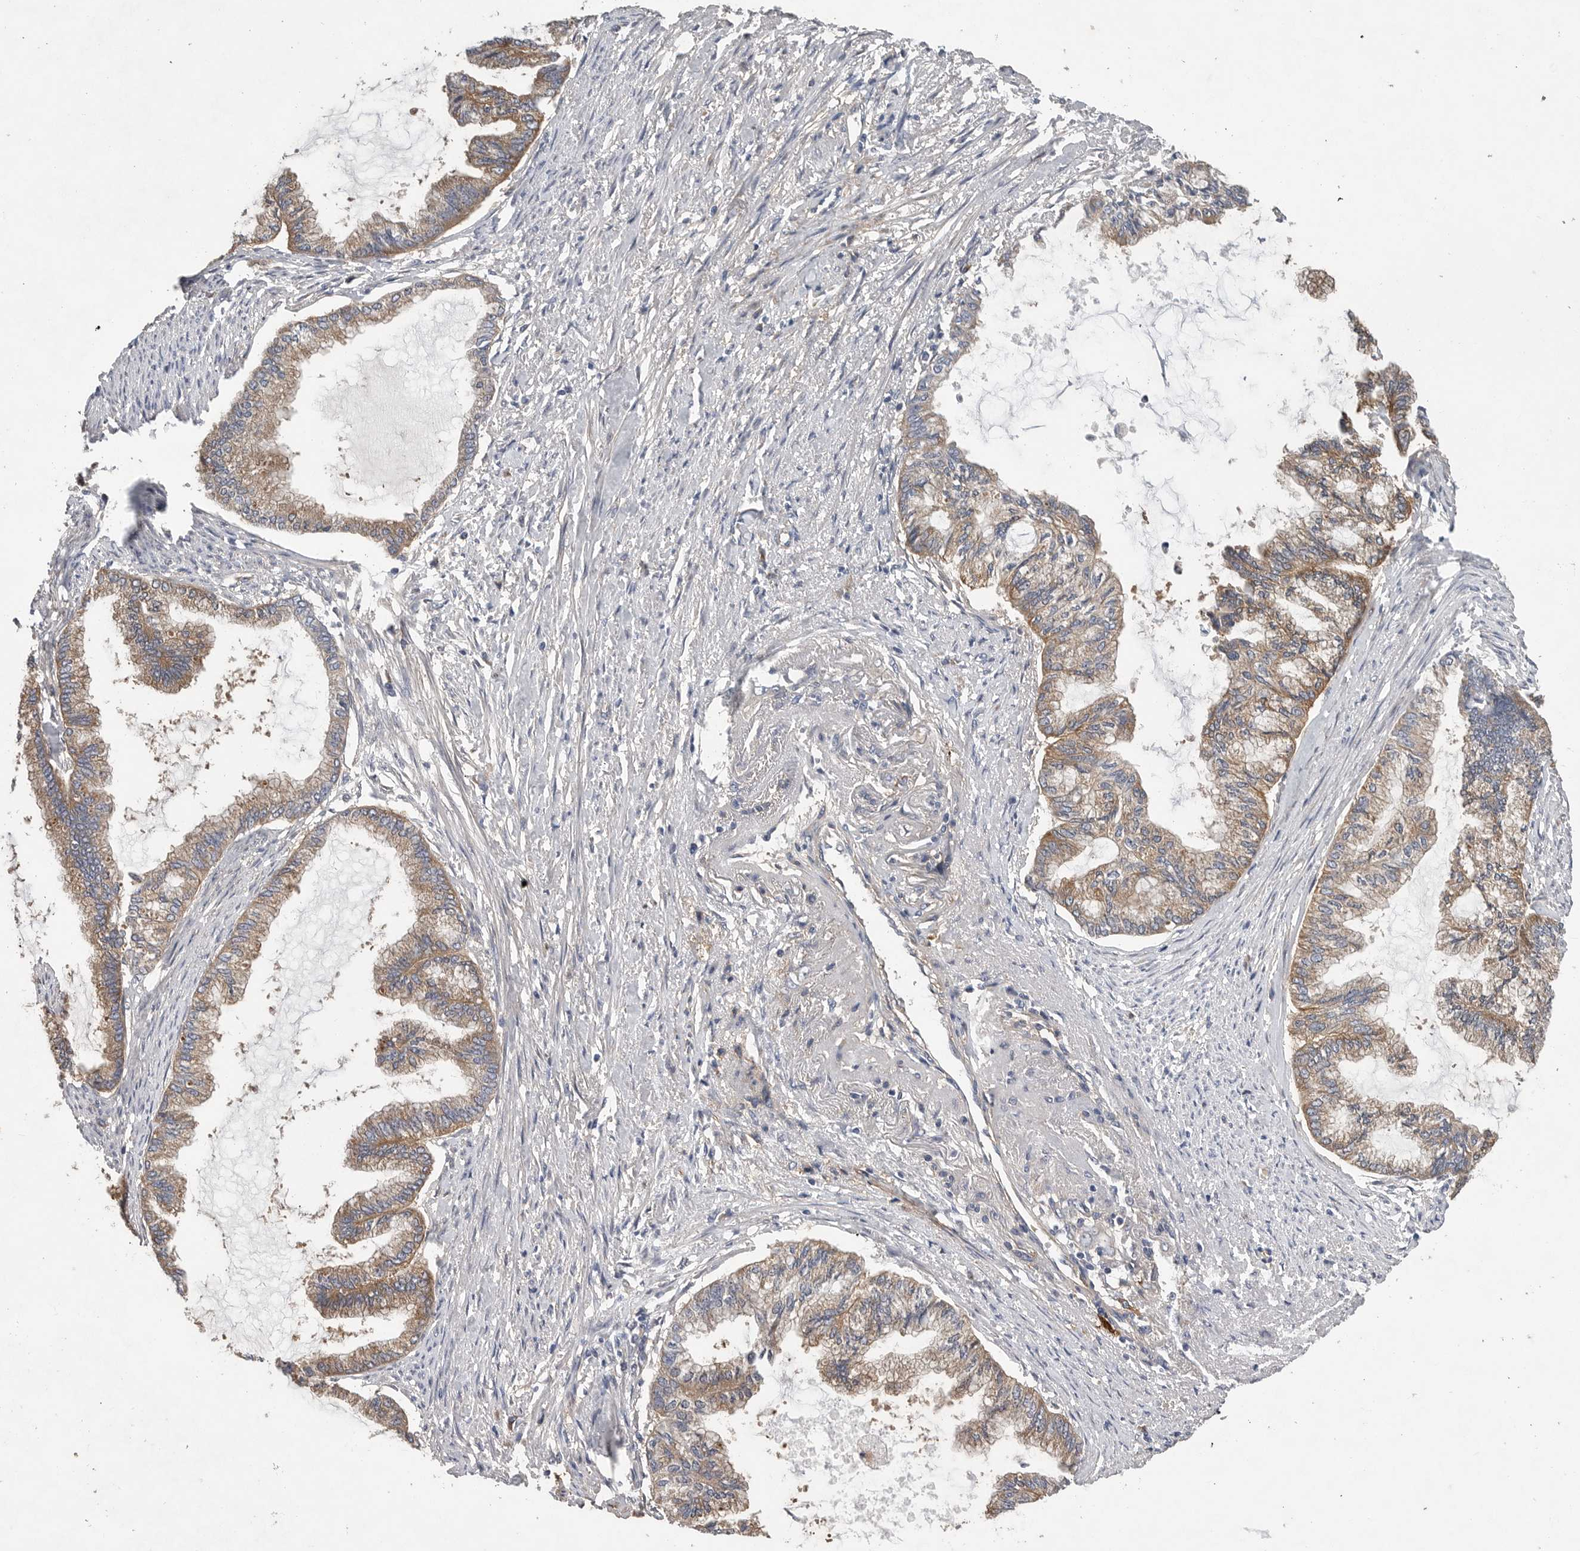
{"staining": {"intensity": "moderate", "quantity": ">75%", "location": "cytoplasmic/membranous"}, "tissue": "endometrial cancer", "cell_type": "Tumor cells", "image_type": "cancer", "snomed": [{"axis": "morphology", "description": "Adenocarcinoma, NOS"}, {"axis": "topography", "description": "Endometrium"}], "caption": "The photomicrograph reveals a brown stain indicating the presence of a protein in the cytoplasmic/membranous of tumor cells in endometrial cancer.", "gene": "OXR1", "patient": {"sex": "female", "age": 86}}